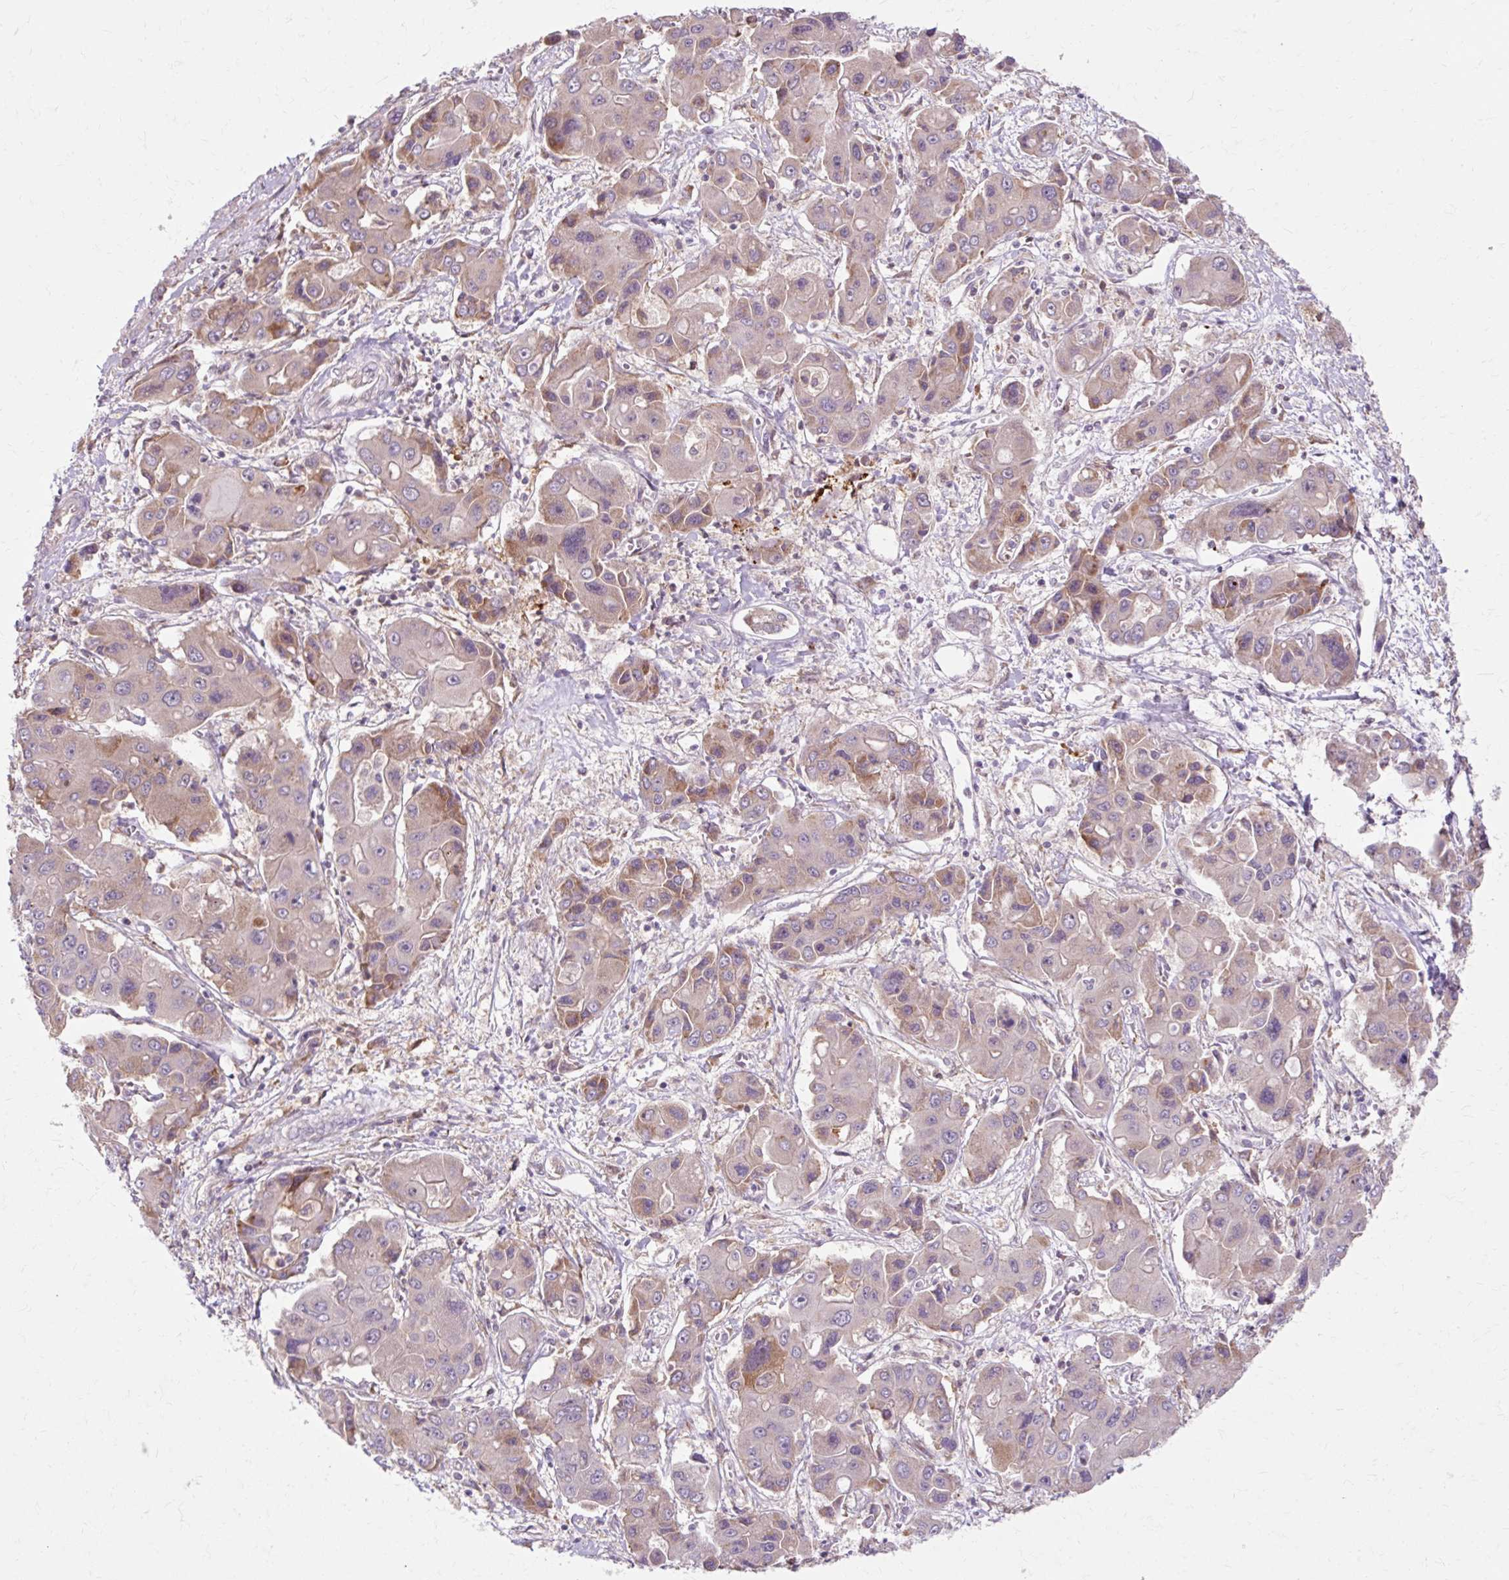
{"staining": {"intensity": "moderate", "quantity": "<25%", "location": "cytoplasmic/membranous"}, "tissue": "liver cancer", "cell_type": "Tumor cells", "image_type": "cancer", "snomed": [{"axis": "morphology", "description": "Cholangiocarcinoma"}, {"axis": "topography", "description": "Liver"}], "caption": "Protein expression analysis of cholangiocarcinoma (liver) demonstrates moderate cytoplasmic/membranous positivity in approximately <25% of tumor cells.", "gene": "GEMIN2", "patient": {"sex": "male", "age": 67}}